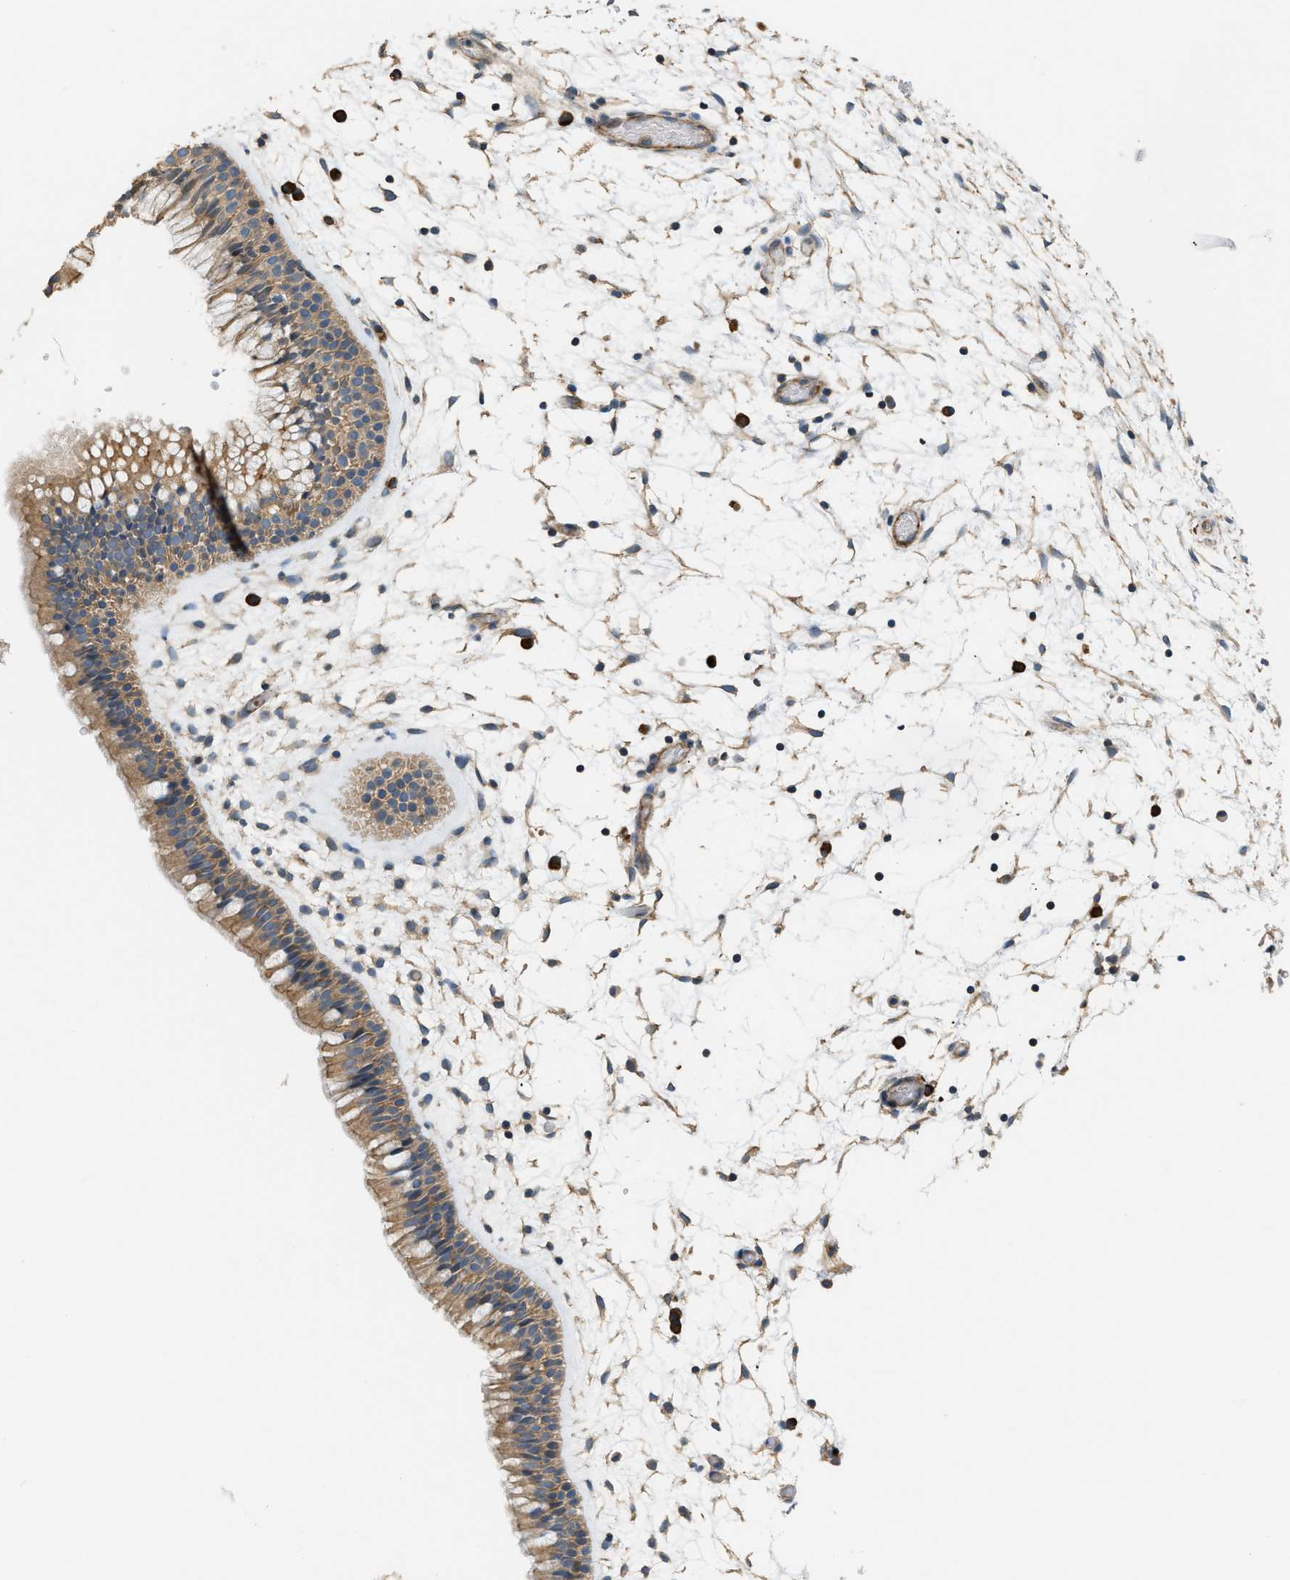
{"staining": {"intensity": "moderate", "quantity": ">75%", "location": "cytoplasmic/membranous"}, "tissue": "nasopharynx", "cell_type": "Respiratory epithelial cells", "image_type": "normal", "snomed": [{"axis": "morphology", "description": "Normal tissue, NOS"}, {"axis": "morphology", "description": "Inflammation, NOS"}, {"axis": "topography", "description": "Nasopharynx"}], "caption": "Brown immunohistochemical staining in benign nasopharynx demonstrates moderate cytoplasmic/membranous expression in about >75% of respiratory epithelial cells. (IHC, brightfield microscopy, high magnification).", "gene": "BTN3A2", "patient": {"sex": "male", "age": 48}}